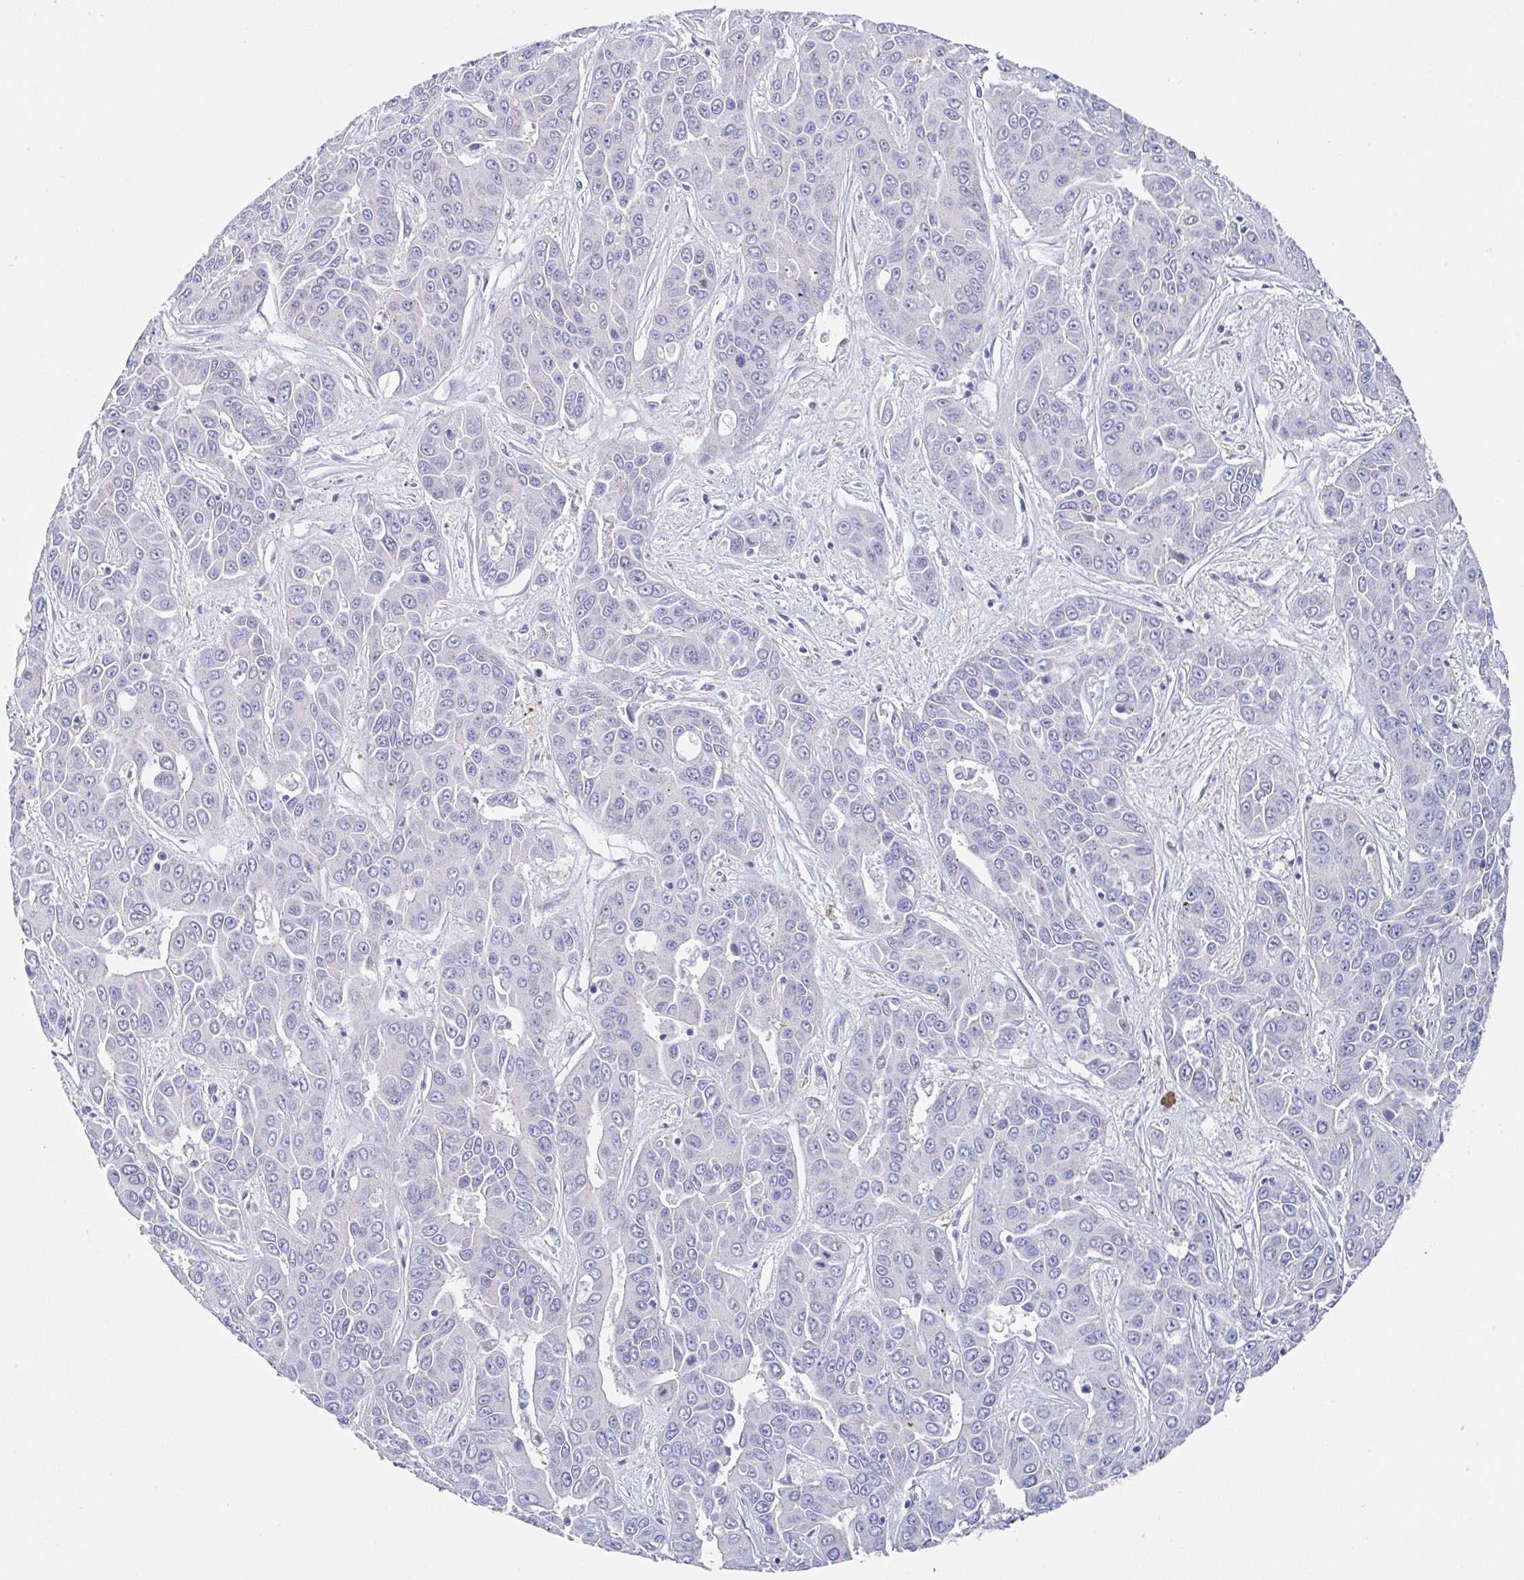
{"staining": {"intensity": "negative", "quantity": "none", "location": "none"}, "tissue": "liver cancer", "cell_type": "Tumor cells", "image_type": "cancer", "snomed": [{"axis": "morphology", "description": "Cholangiocarcinoma"}, {"axis": "topography", "description": "Liver"}], "caption": "The immunohistochemistry photomicrograph has no significant positivity in tumor cells of liver cancer (cholangiocarcinoma) tissue.", "gene": "TNFRSF8", "patient": {"sex": "female", "age": 52}}